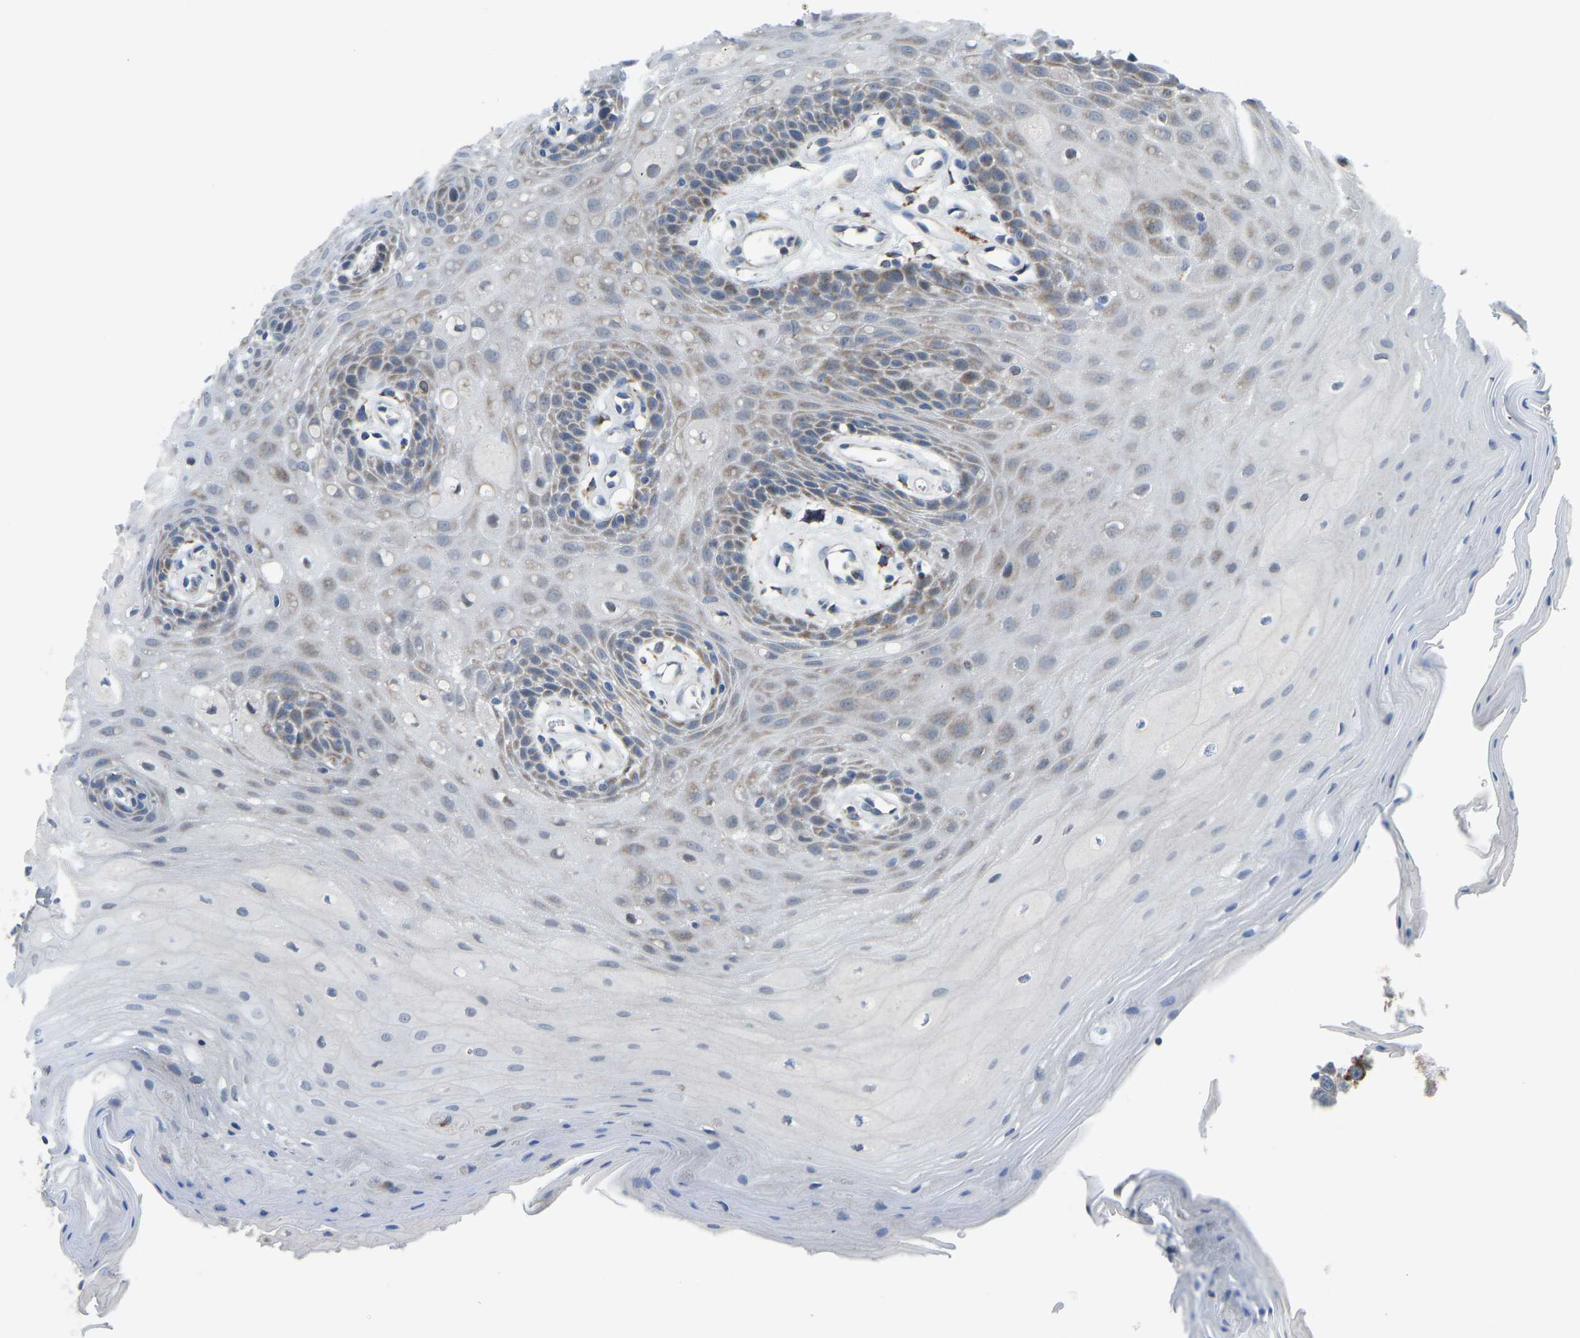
{"staining": {"intensity": "moderate", "quantity": "<25%", "location": "cytoplasmic/membranous"}, "tissue": "oral mucosa", "cell_type": "Squamous epithelial cells", "image_type": "normal", "snomed": [{"axis": "morphology", "description": "Normal tissue, NOS"}, {"axis": "morphology", "description": "Squamous cell carcinoma, NOS"}, {"axis": "topography", "description": "Oral tissue"}, {"axis": "topography", "description": "Head-Neck"}], "caption": "IHC histopathology image of benign oral mucosa: human oral mucosa stained using immunohistochemistry (IHC) shows low levels of moderate protein expression localized specifically in the cytoplasmic/membranous of squamous epithelial cells, appearing as a cytoplasmic/membranous brown color.", "gene": "SMIM20", "patient": {"sex": "male", "age": 71}}